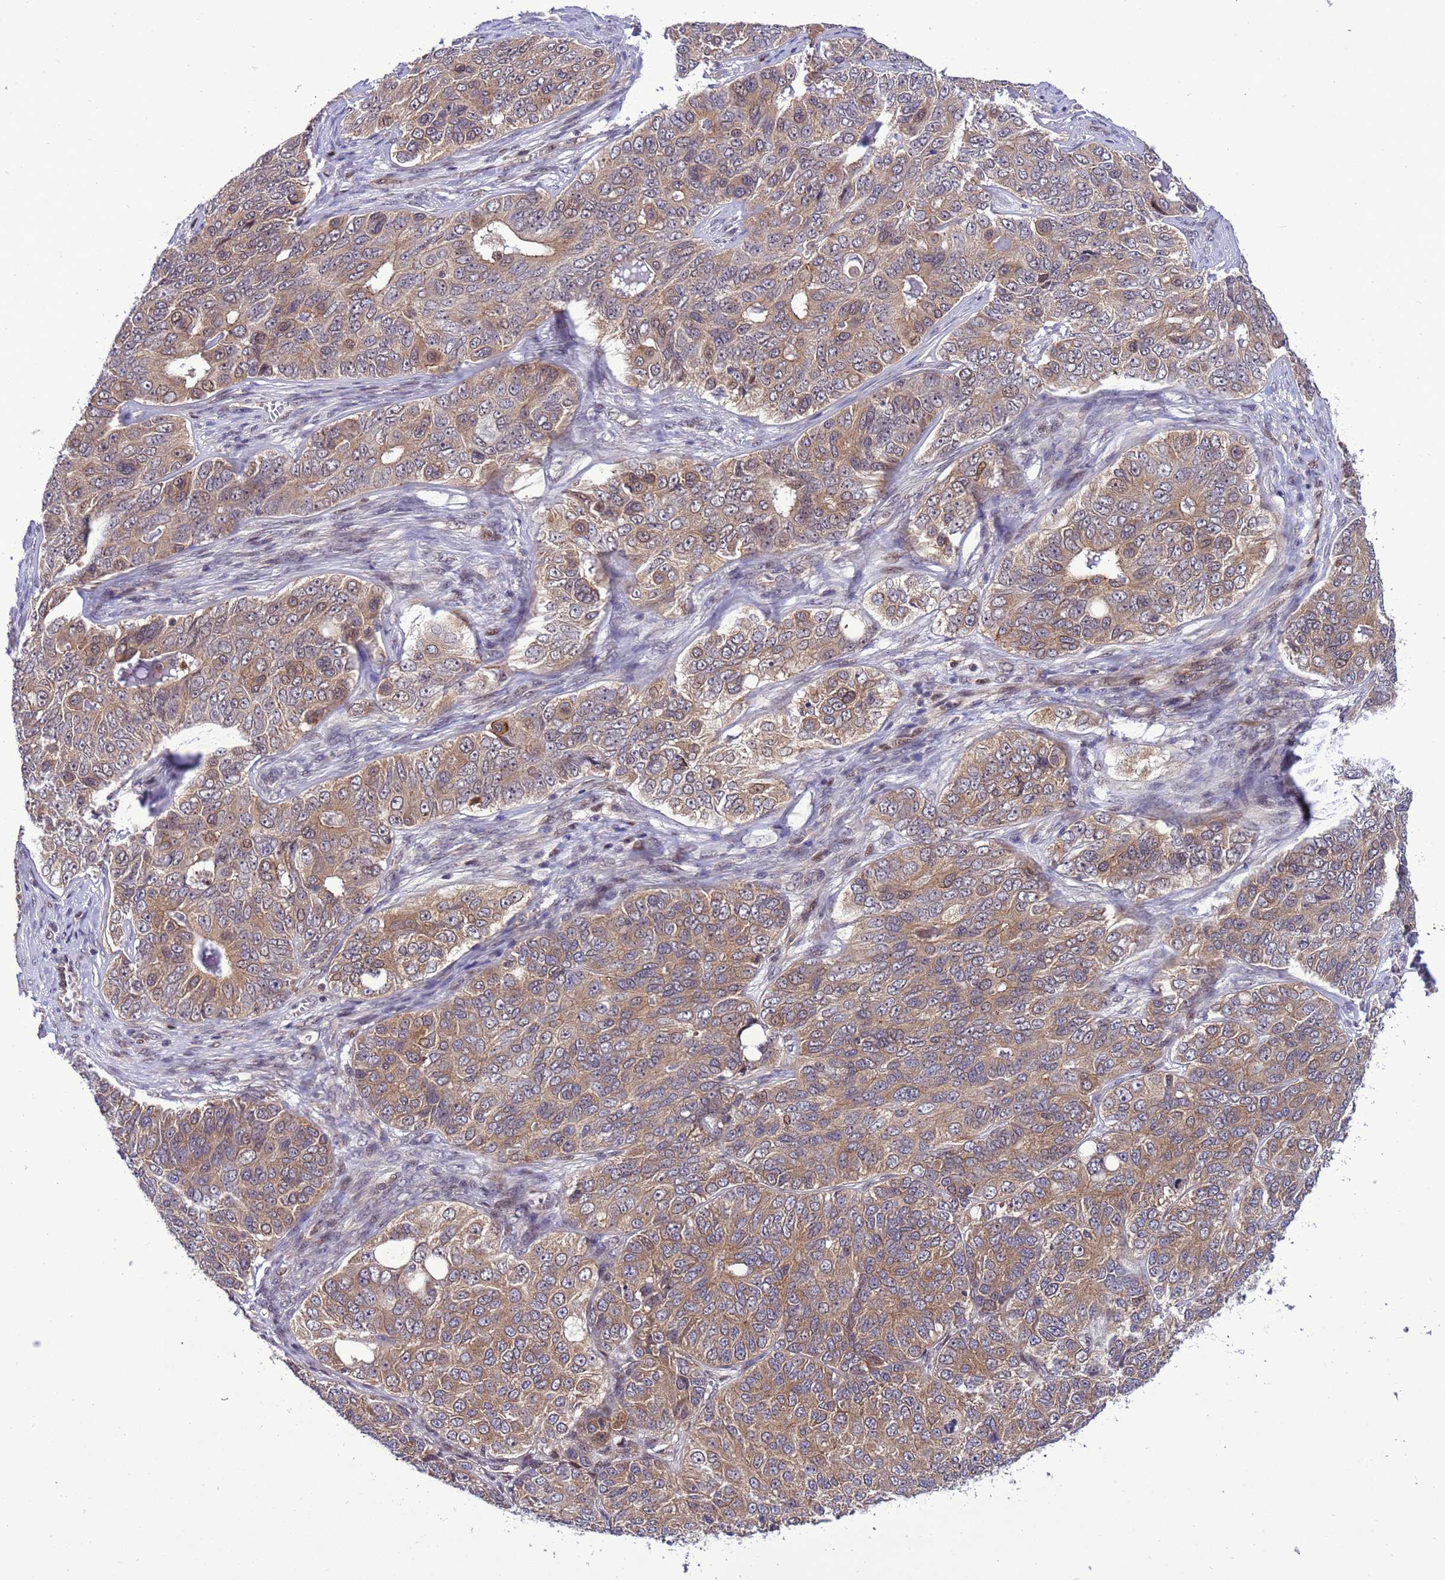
{"staining": {"intensity": "weak", "quantity": ">75%", "location": "cytoplasmic/membranous,nuclear"}, "tissue": "ovarian cancer", "cell_type": "Tumor cells", "image_type": "cancer", "snomed": [{"axis": "morphology", "description": "Carcinoma, endometroid"}, {"axis": "topography", "description": "Ovary"}], "caption": "Immunohistochemical staining of human endometroid carcinoma (ovarian) demonstrates weak cytoplasmic/membranous and nuclear protein staining in approximately >75% of tumor cells. Nuclei are stained in blue.", "gene": "RASD1", "patient": {"sex": "female", "age": 51}}